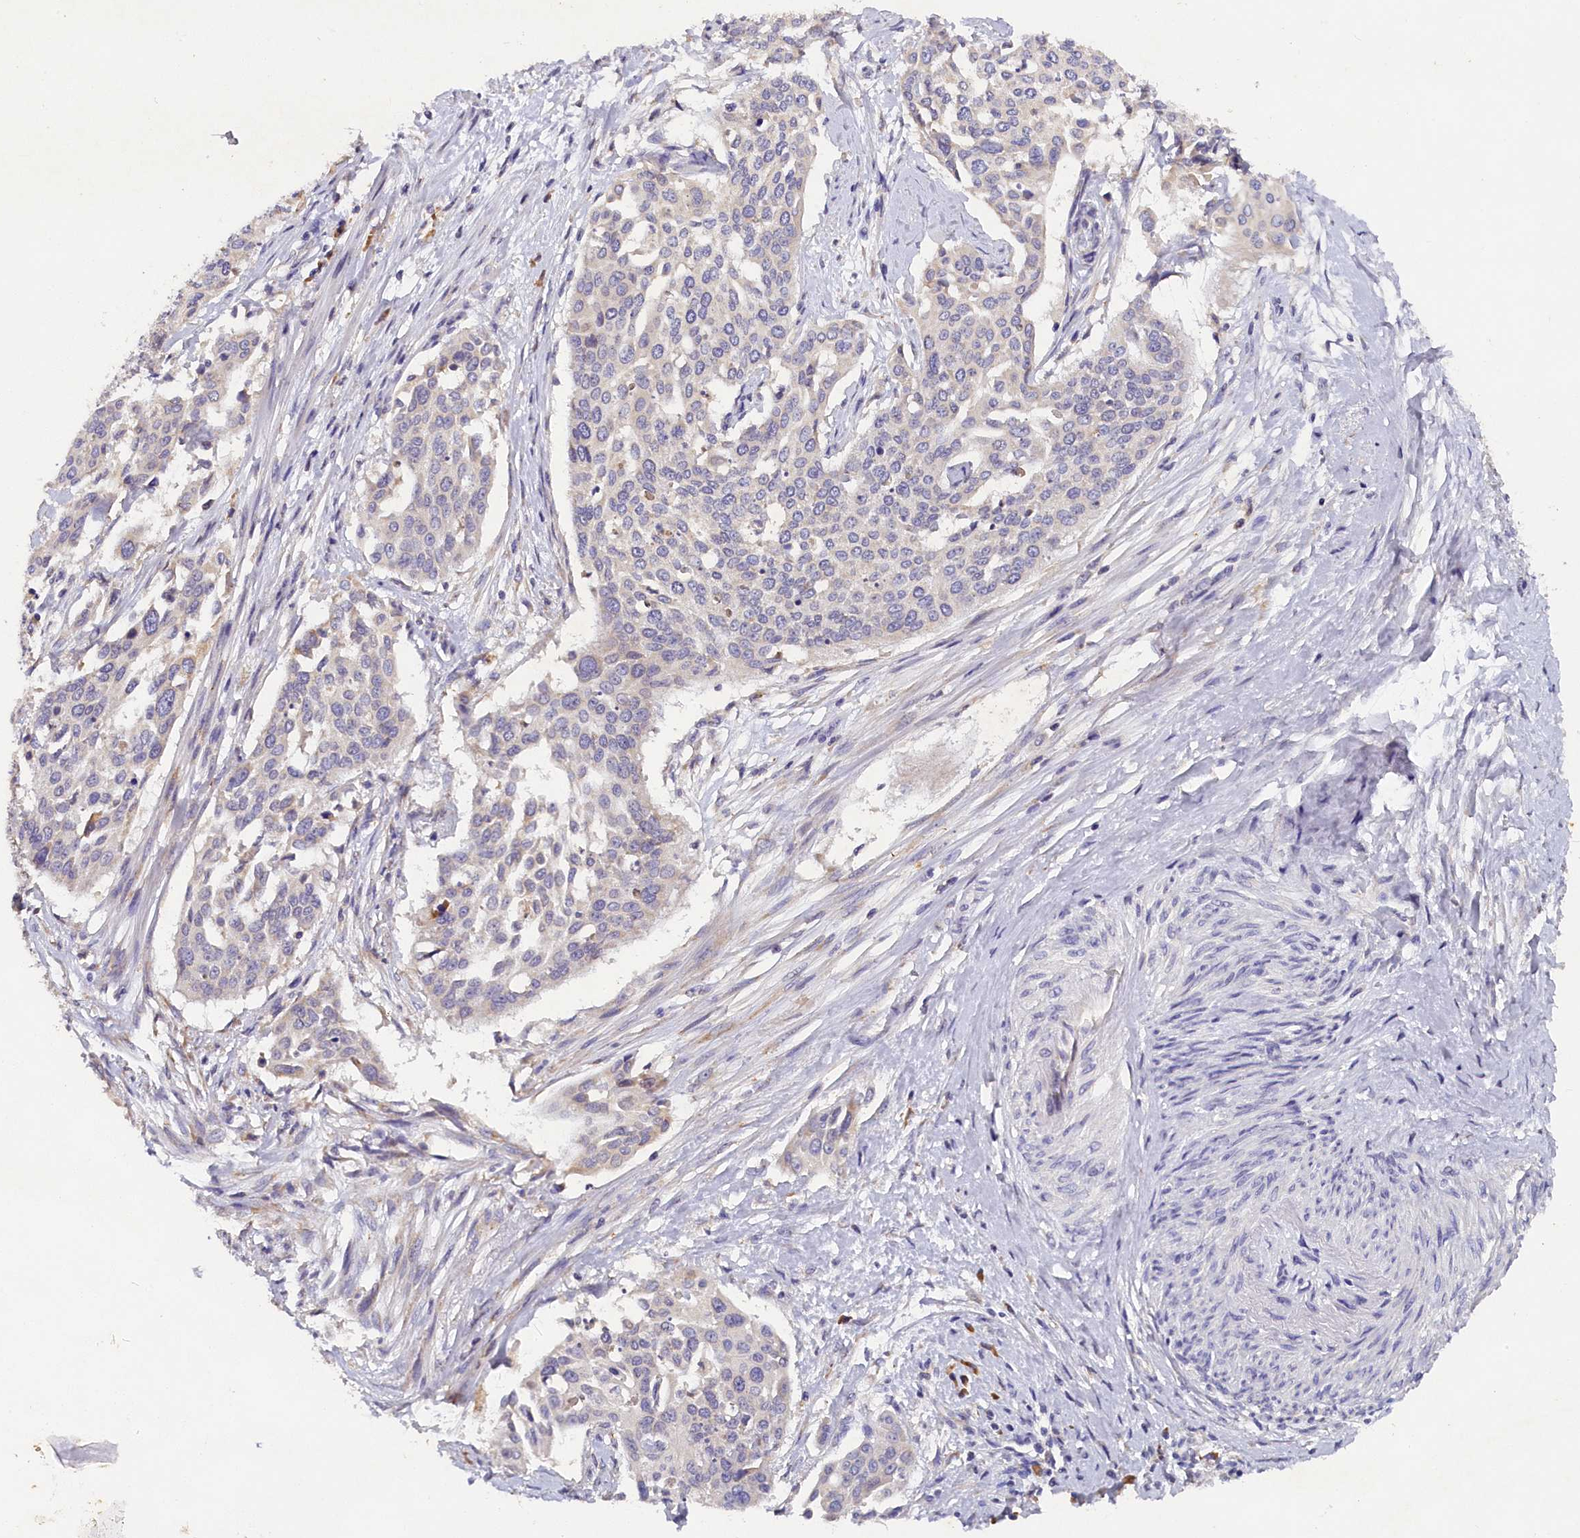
{"staining": {"intensity": "negative", "quantity": "none", "location": "none"}, "tissue": "cervical cancer", "cell_type": "Tumor cells", "image_type": "cancer", "snomed": [{"axis": "morphology", "description": "Squamous cell carcinoma, NOS"}, {"axis": "topography", "description": "Cervix"}], "caption": "There is no significant positivity in tumor cells of cervical cancer (squamous cell carcinoma).", "gene": "ST7L", "patient": {"sex": "female", "age": 44}}